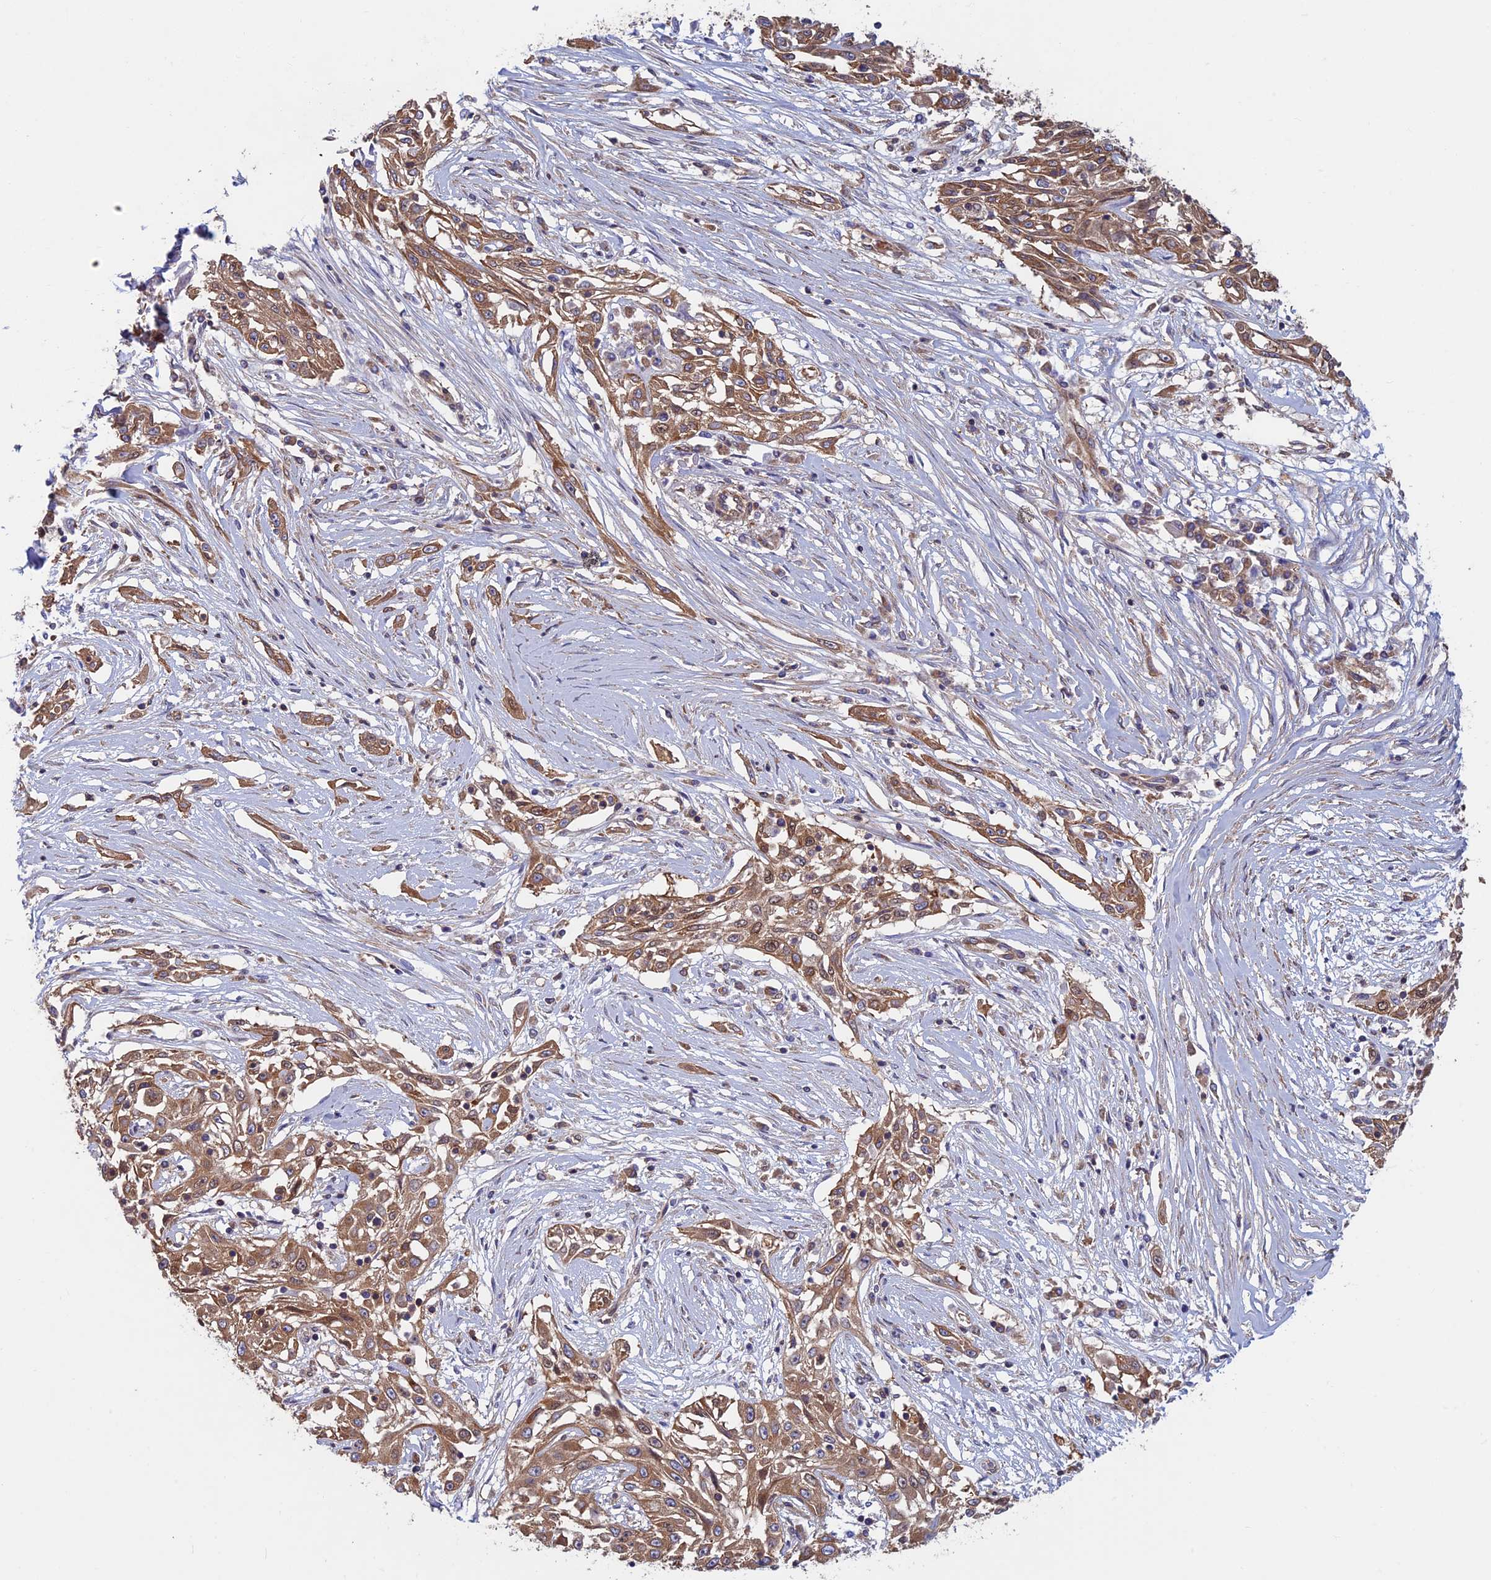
{"staining": {"intensity": "moderate", "quantity": ">75%", "location": "cytoplasmic/membranous"}, "tissue": "skin cancer", "cell_type": "Tumor cells", "image_type": "cancer", "snomed": [{"axis": "morphology", "description": "Squamous cell carcinoma, NOS"}, {"axis": "morphology", "description": "Squamous cell carcinoma, metastatic, NOS"}, {"axis": "topography", "description": "Skin"}, {"axis": "topography", "description": "Lymph node"}], "caption": "Skin squamous cell carcinoma tissue exhibits moderate cytoplasmic/membranous expression in about >75% of tumor cells", "gene": "DNM1L", "patient": {"sex": "male", "age": 75}}